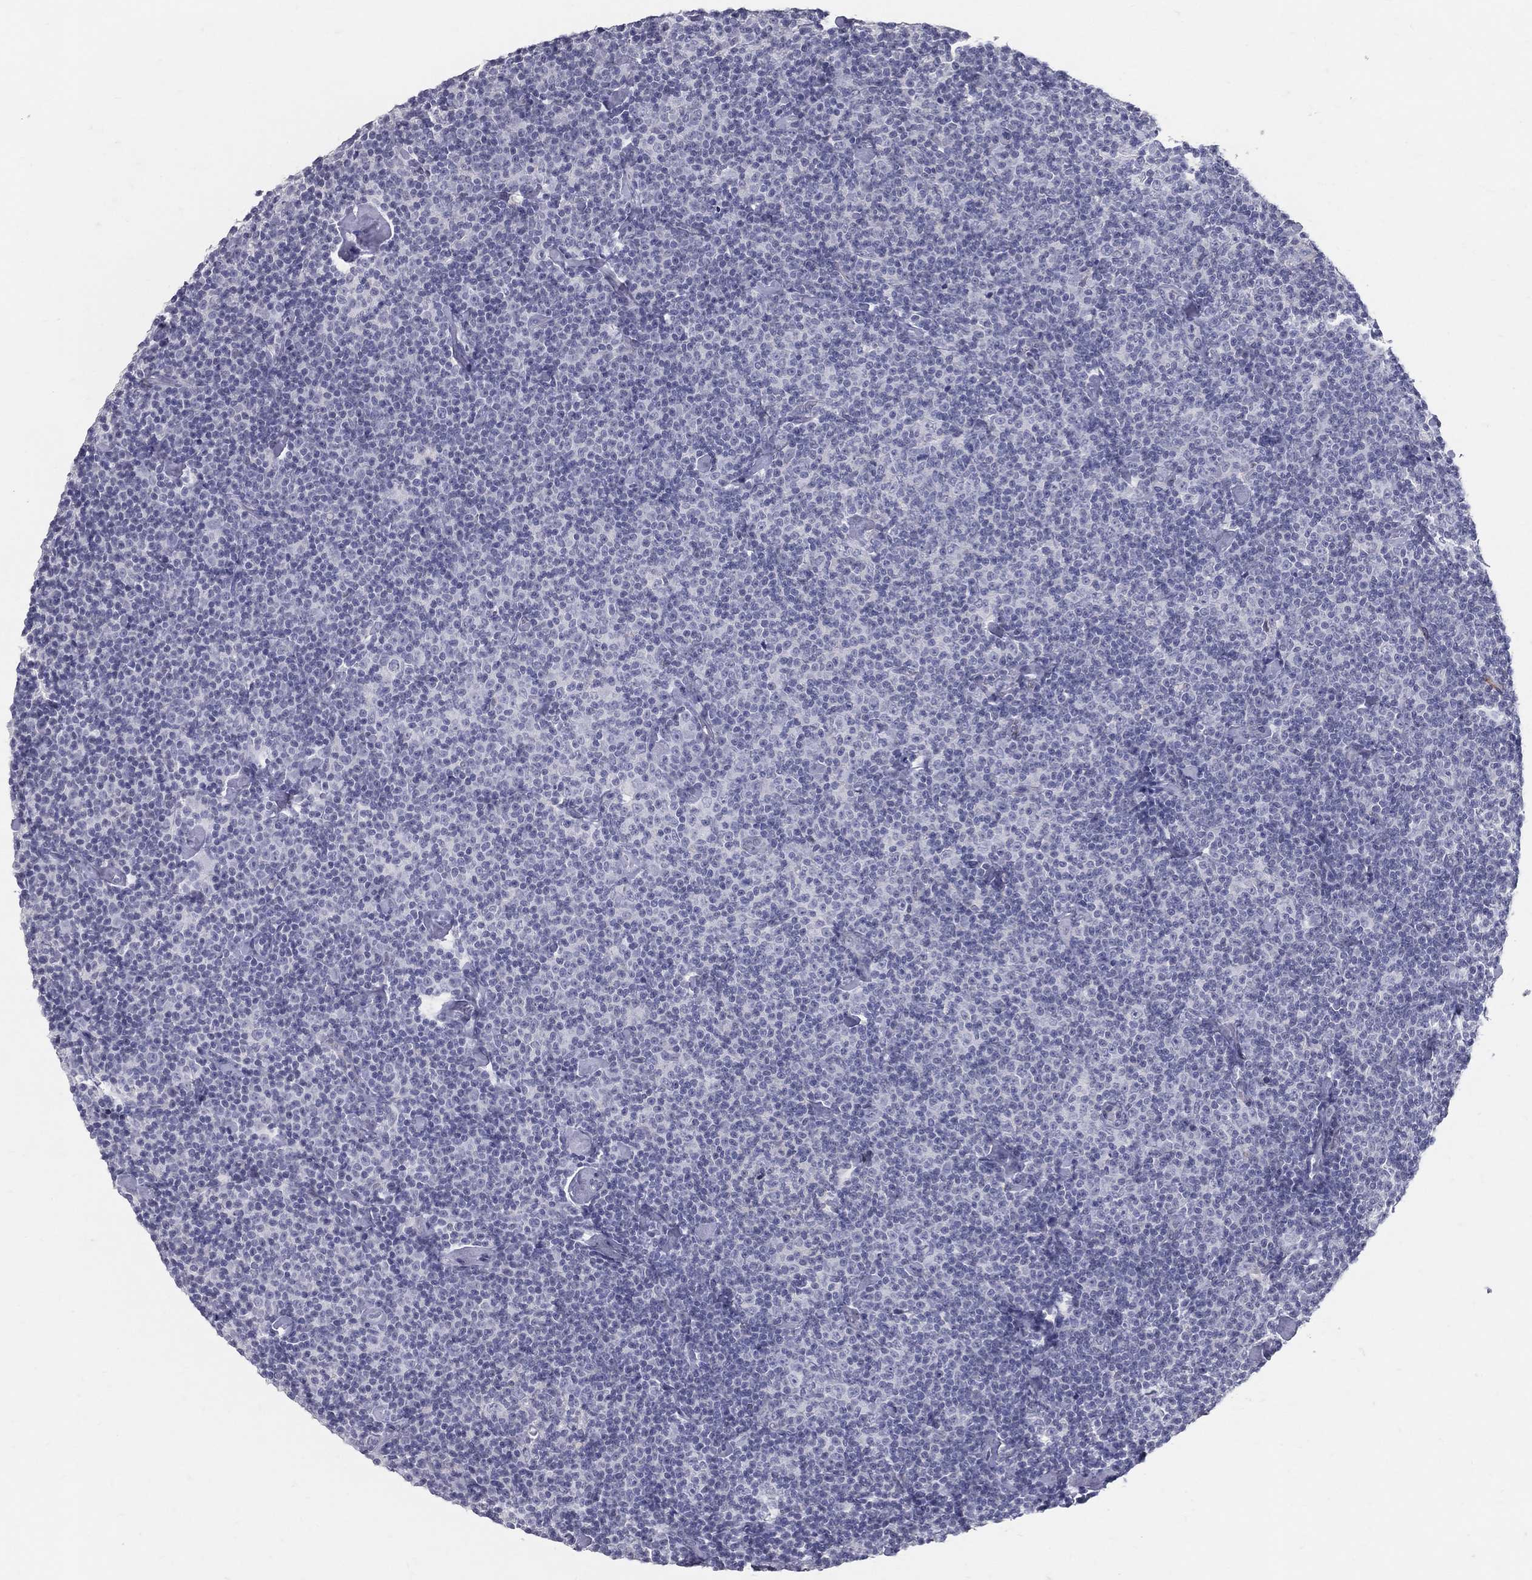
{"staining": {"intensity": "negative", "quantity": "none", "location": "none"}, "tissue": "lymphoma", "cell_type": "Tumor cells", "image_type": "cancer", "snomed": [{"axis": "morphology", "description": "Malignant lymphoma, non-Hodgkin's type, Low grade"}, {"axis": "topography", "description": "Lymph node"}], "caption": "This micrograph is of lymphoma stained with immunohistochemistry (IHC) to label a protein in brown with the nuclei are counter-stained blue. There is no expression in tumor cells.", "gene": "ACE2", "patient": {"sex": "male", "age": 81}}